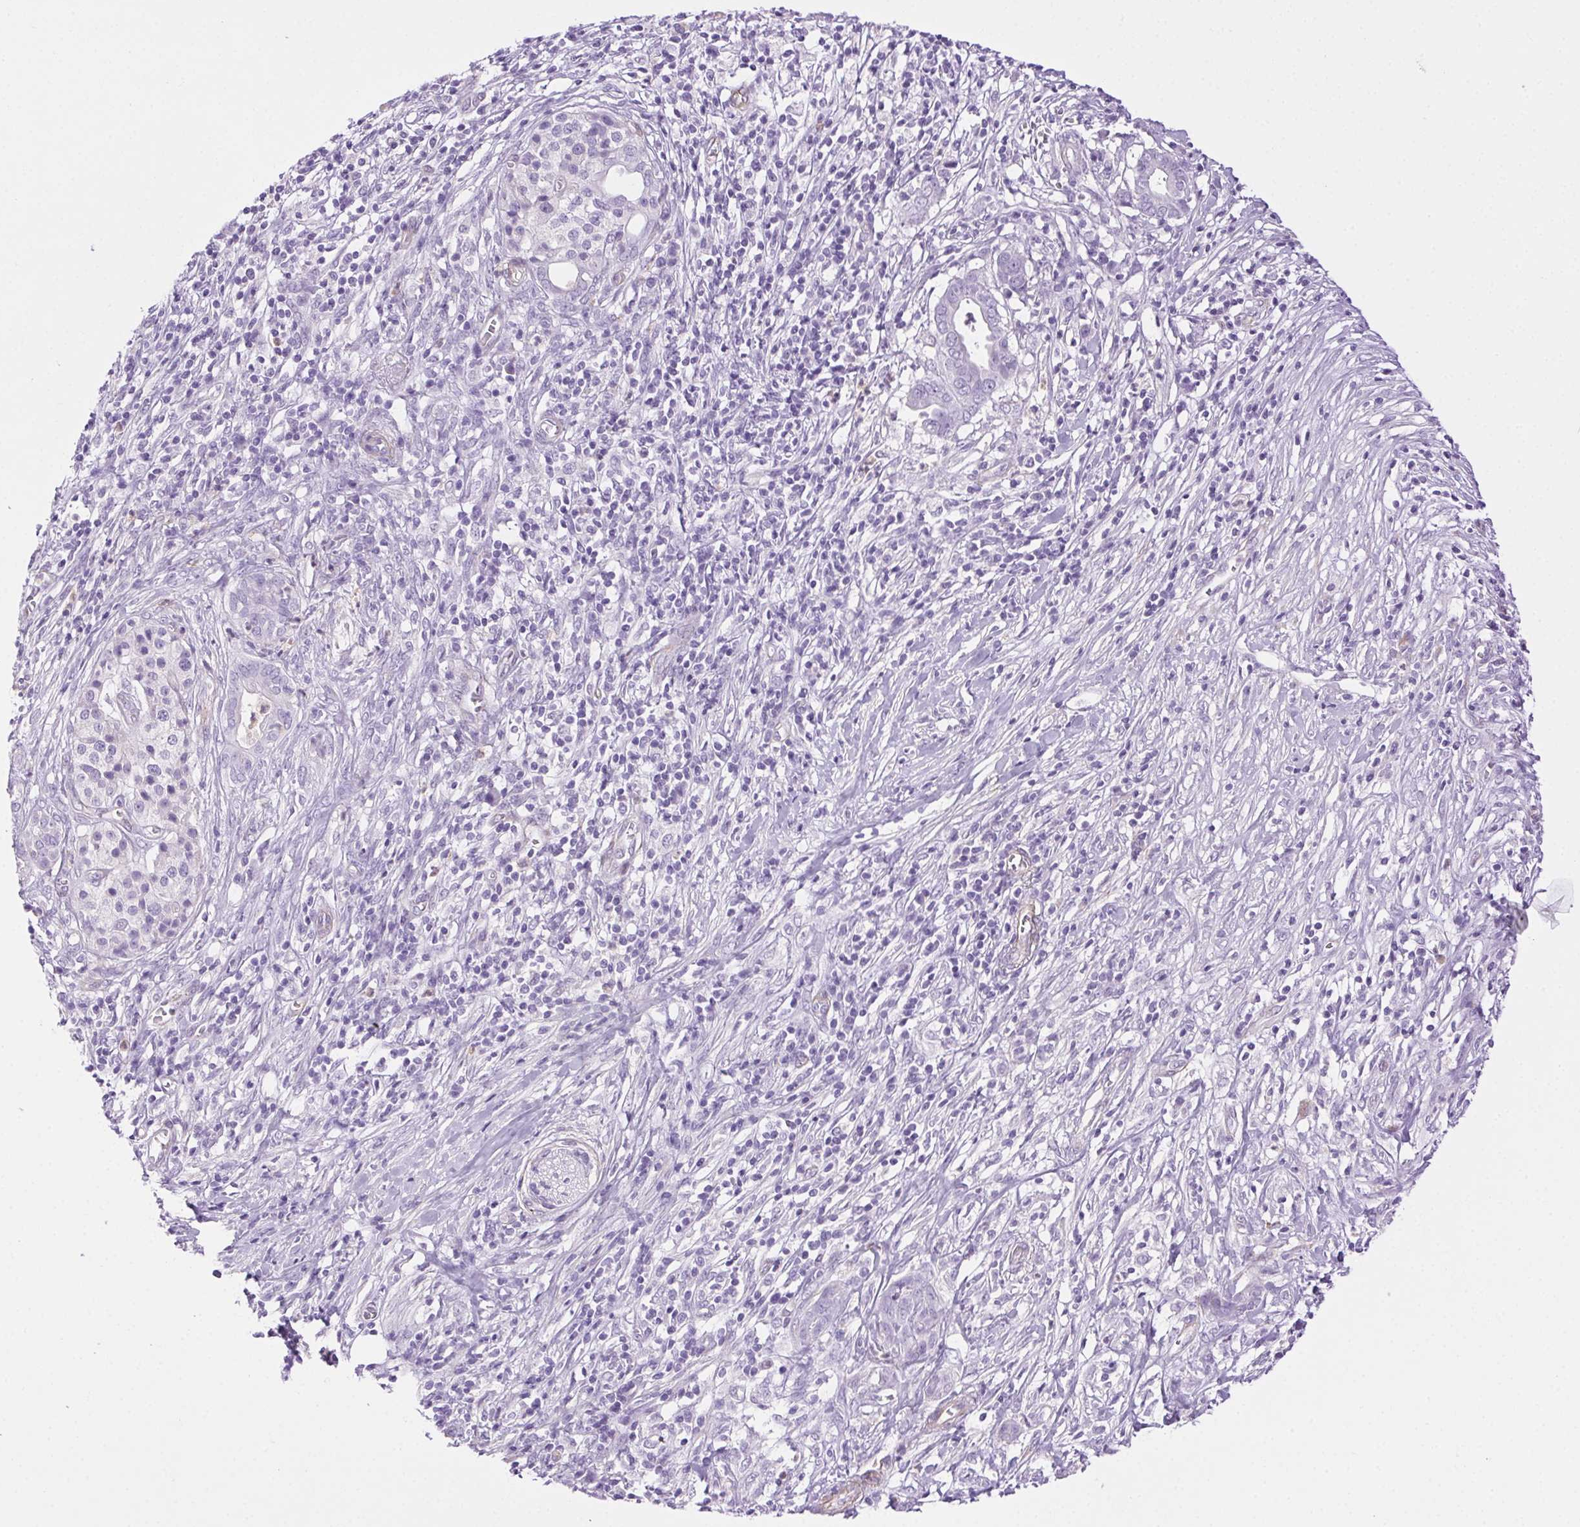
{"staining": {"intensity": "negative", "quantity": "none", "location": "none"}, "tissue": "pancreatic cancer", "cell_type": "Tumor cells", "image_type": "cancer", "snomed": [{"axis": "morphology", "description": "Adenocarcinoma, NOS"}, {"axis": "topography", "description": "Pancreas"}], "caption": "The histopathology image reveals no significant staining in tumor cells of pancreatic cancer.", "gene": "SHCBP1L", "patient": {"sex": "male", "age": 61}}